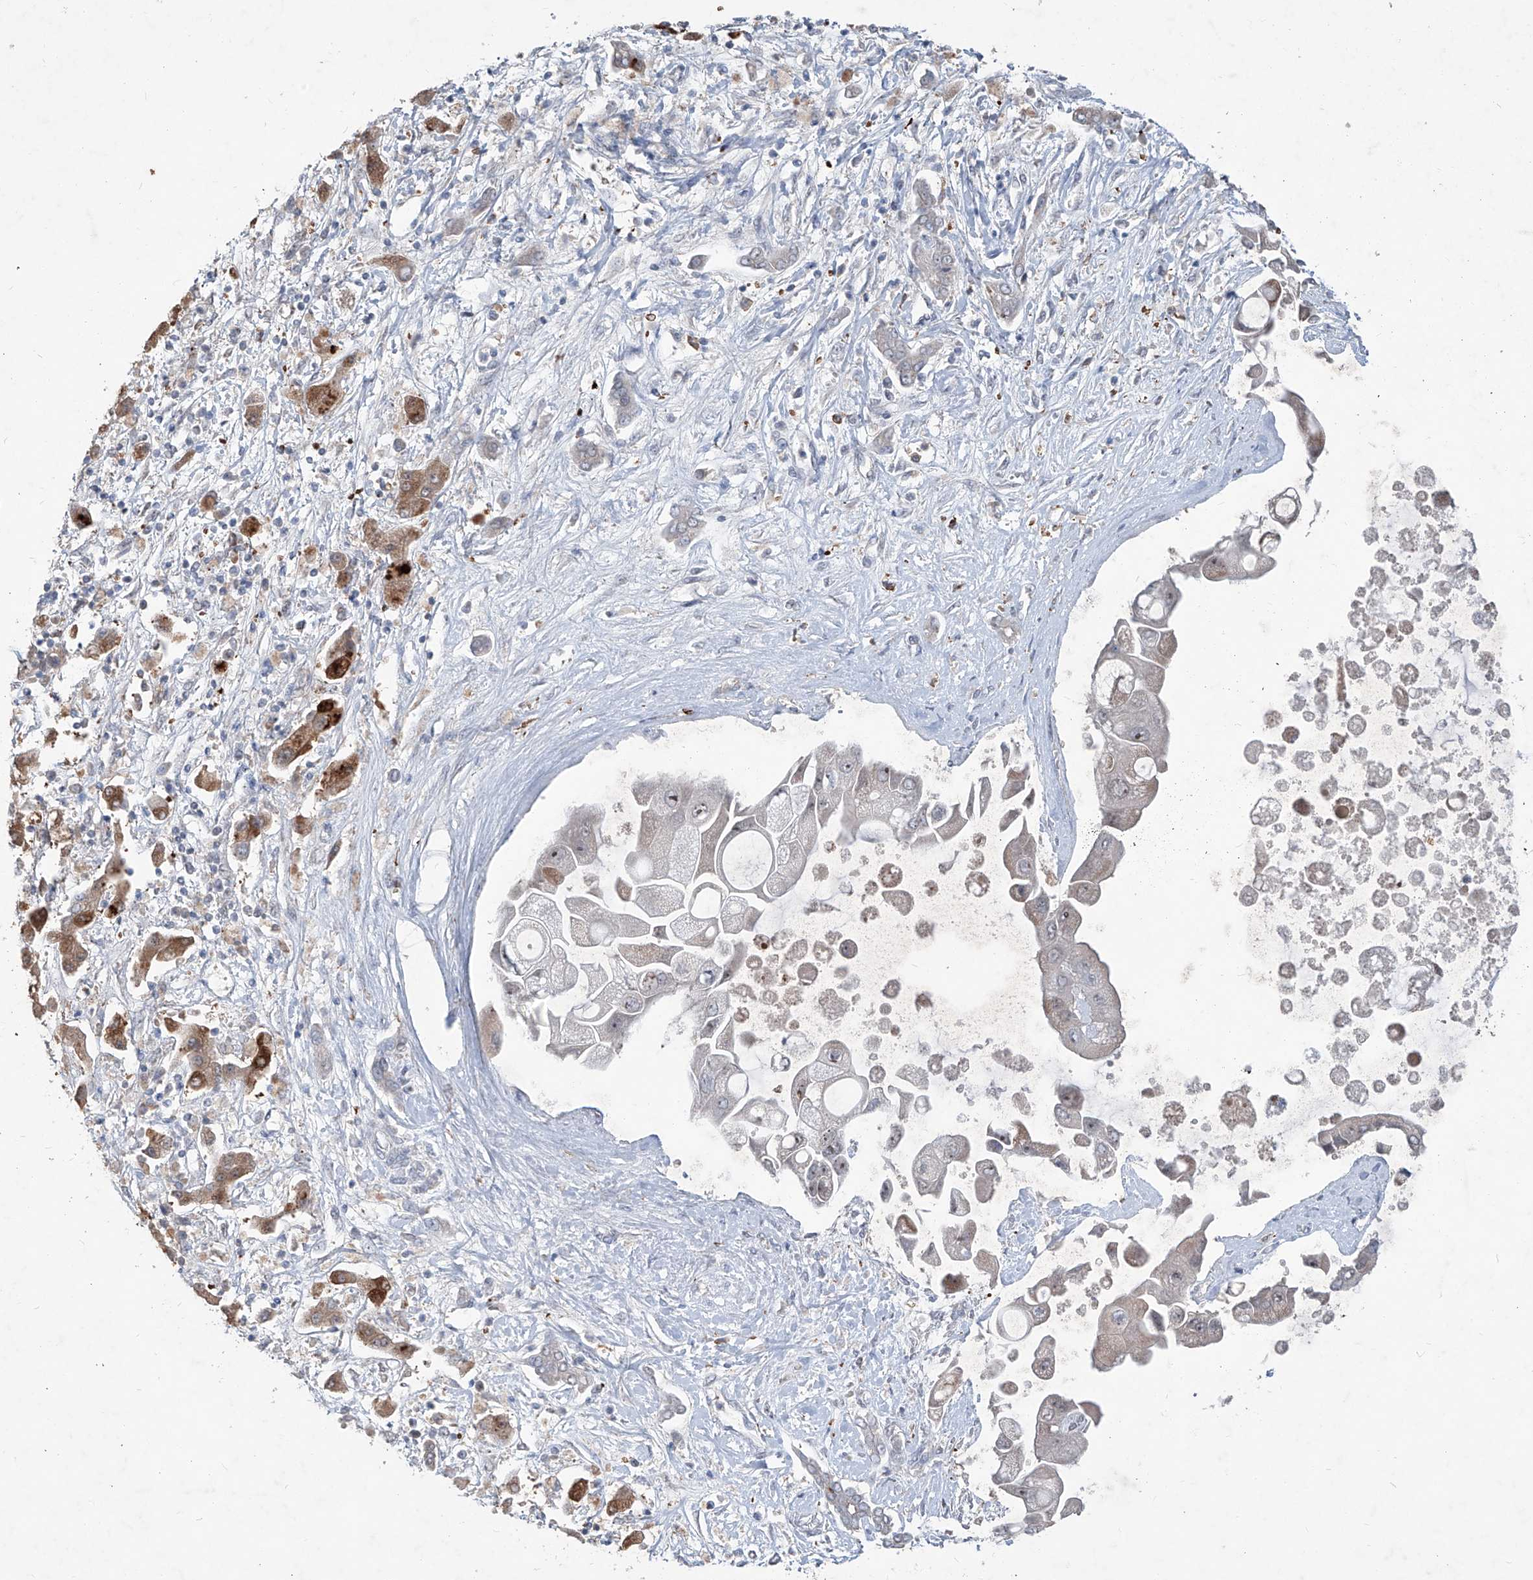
{"staining": {"intensity": "negative", "quantity": "none", "location": "none"}, "tissue": "liver cancer", "cell_type": "Tumor cells", "image_type": "cancer", "snomed": [{"axis": "morphology", "description": "Cholangiocarcinoma"}, {"axis": "topography", "description": "Liver"}], "caption": "Human liver cholangiocarcinoma stained for a protein using immunohistochemistry (IHC) demonstrates no positivity in tumor cells.", "gene": "ZBTB48", "patient": {"sex": "male", "age": 50}}